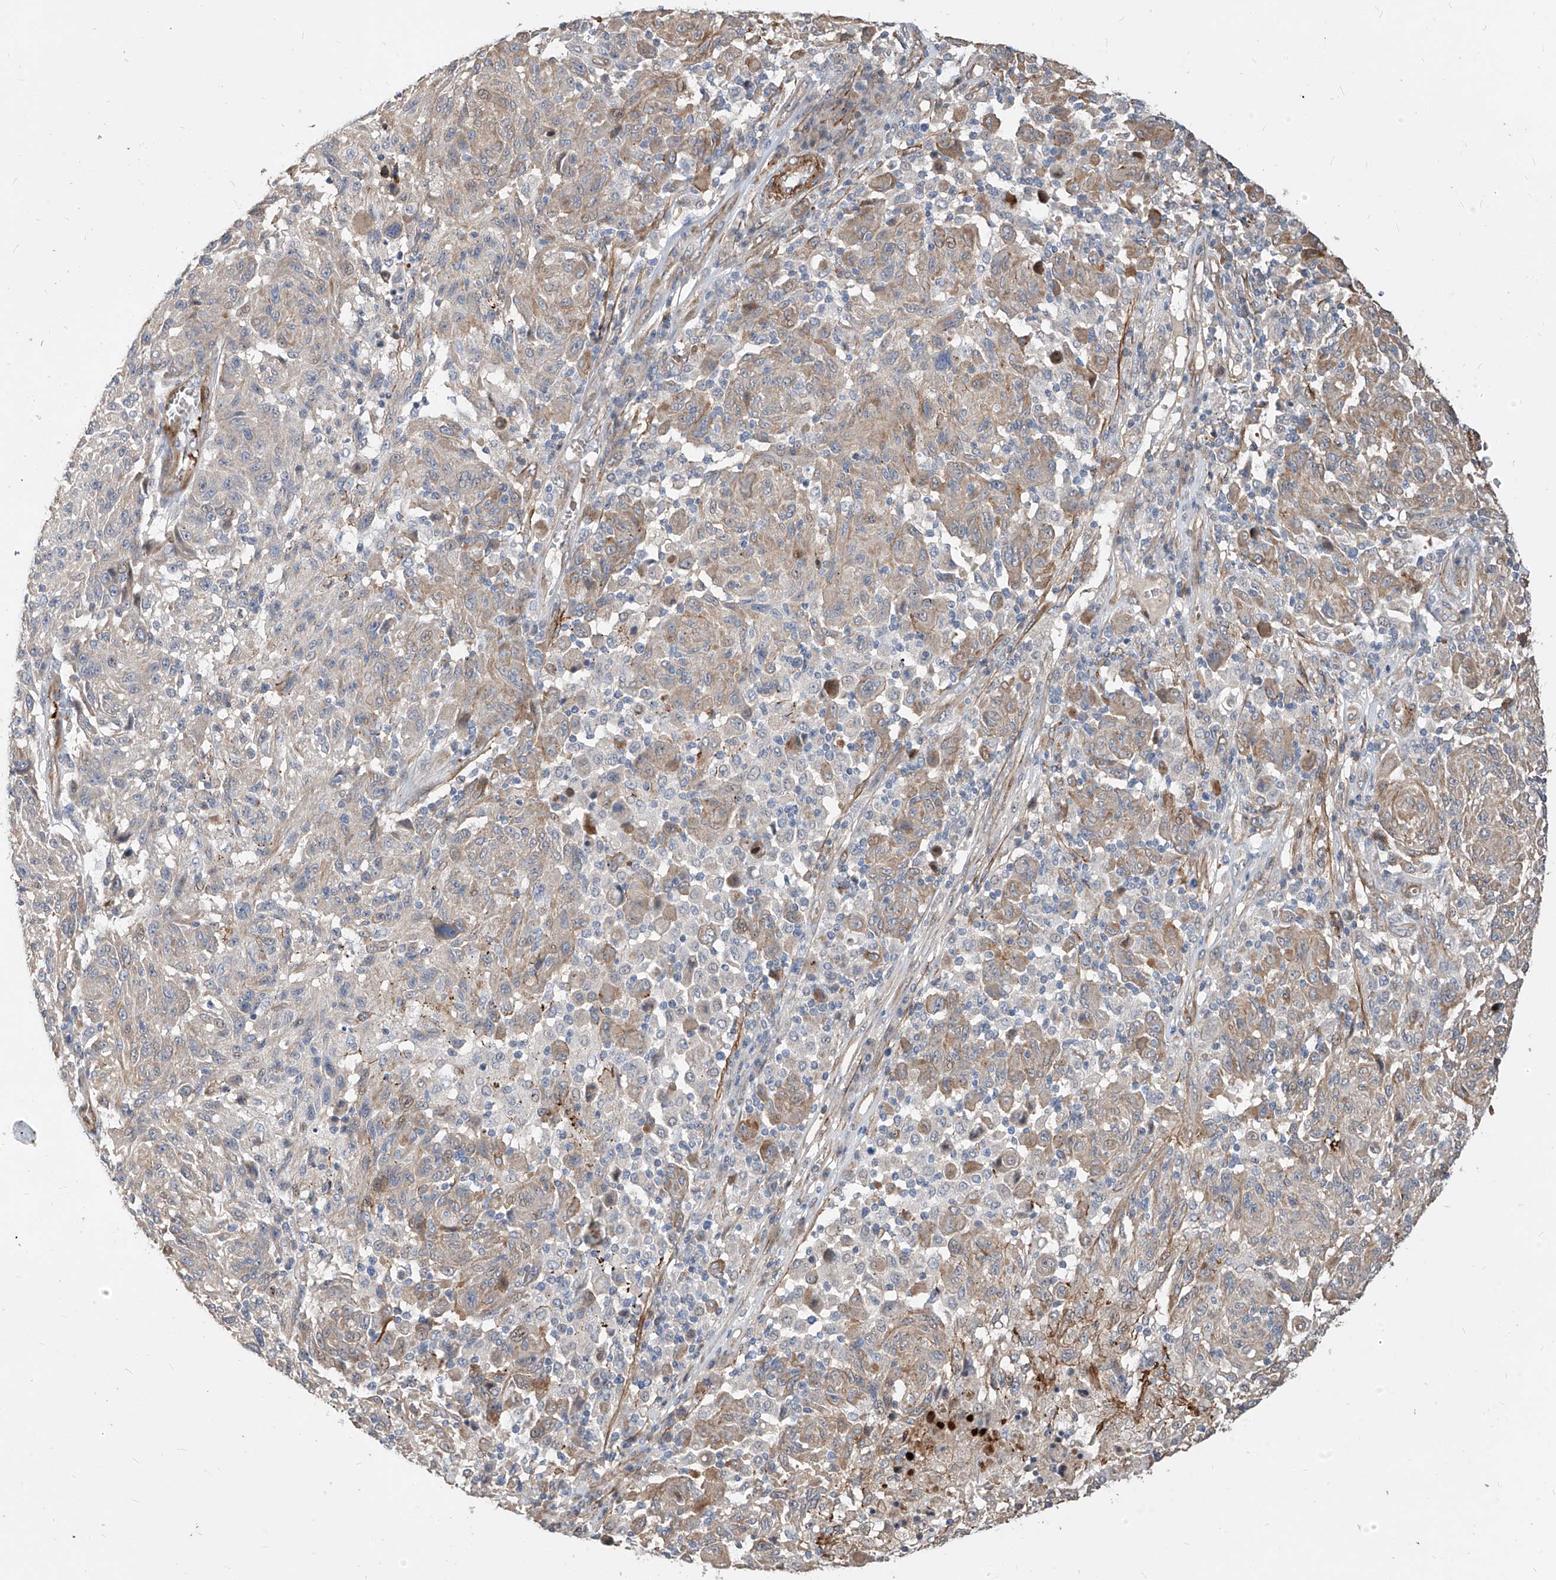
{"staining": {"intensity": "weak", "quantity": "25%-75%", "location": "cytoplasmic/membranous"}, "tissue": "melanoma", "cell_type": "Tumor cells", "image_type": "cancer", "snomed": [{"axis": "morphology", "description": "Malignant melanoma, NOS"}, {"axis": "topography", "description": "Skin"}], "caption": "Immunohistochemistry histopathology image of human melanoma stained for a protein (brown), which demonstrates low levels of weak cytoplasmic/membranous staining in approximately 25%-75% of tumor cells.", "gene": "FAM83B", "patient": {"sex": "male", "age": 53}}